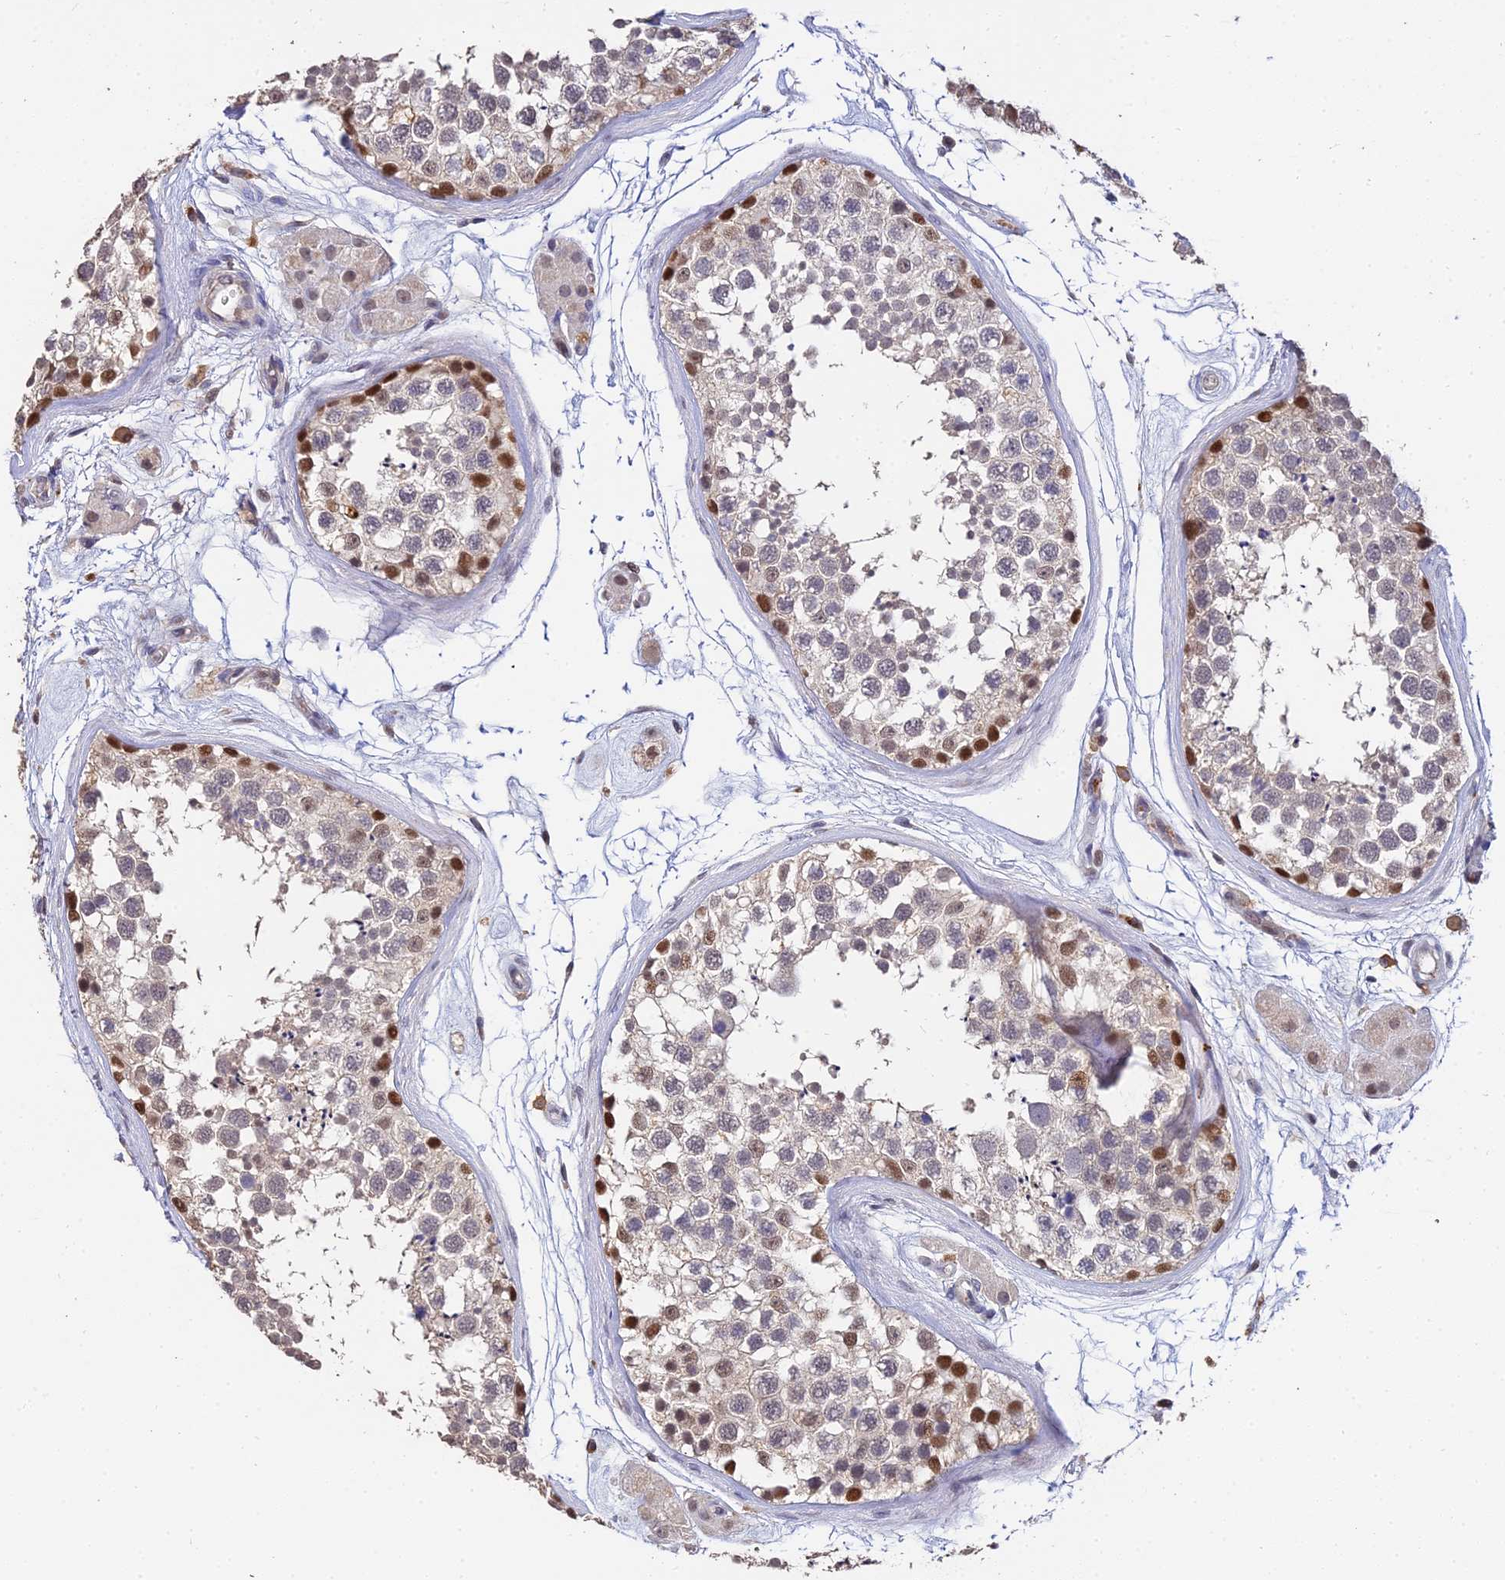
{"staining": {"intensity": "strong", "quantity": "<25%", "location": "nuclear"}, "tissue": "testis", "cell_type": "Cells in seminiferous ducts", "image_type": "normal", "snomed": [{"axis": "morphology", "description": "Normal tissue, NOS"}, {"axis": "topography", "description": "Testis"}], "caption": "An image of human testis stained for a protein displays strong nuclear brown staining in cells in seminiferous ducts. (Brightfield microscopy of DAB IHC at high magnification).", "gene": "LSM5", "patient": {"sex": "male", "age": 56}}